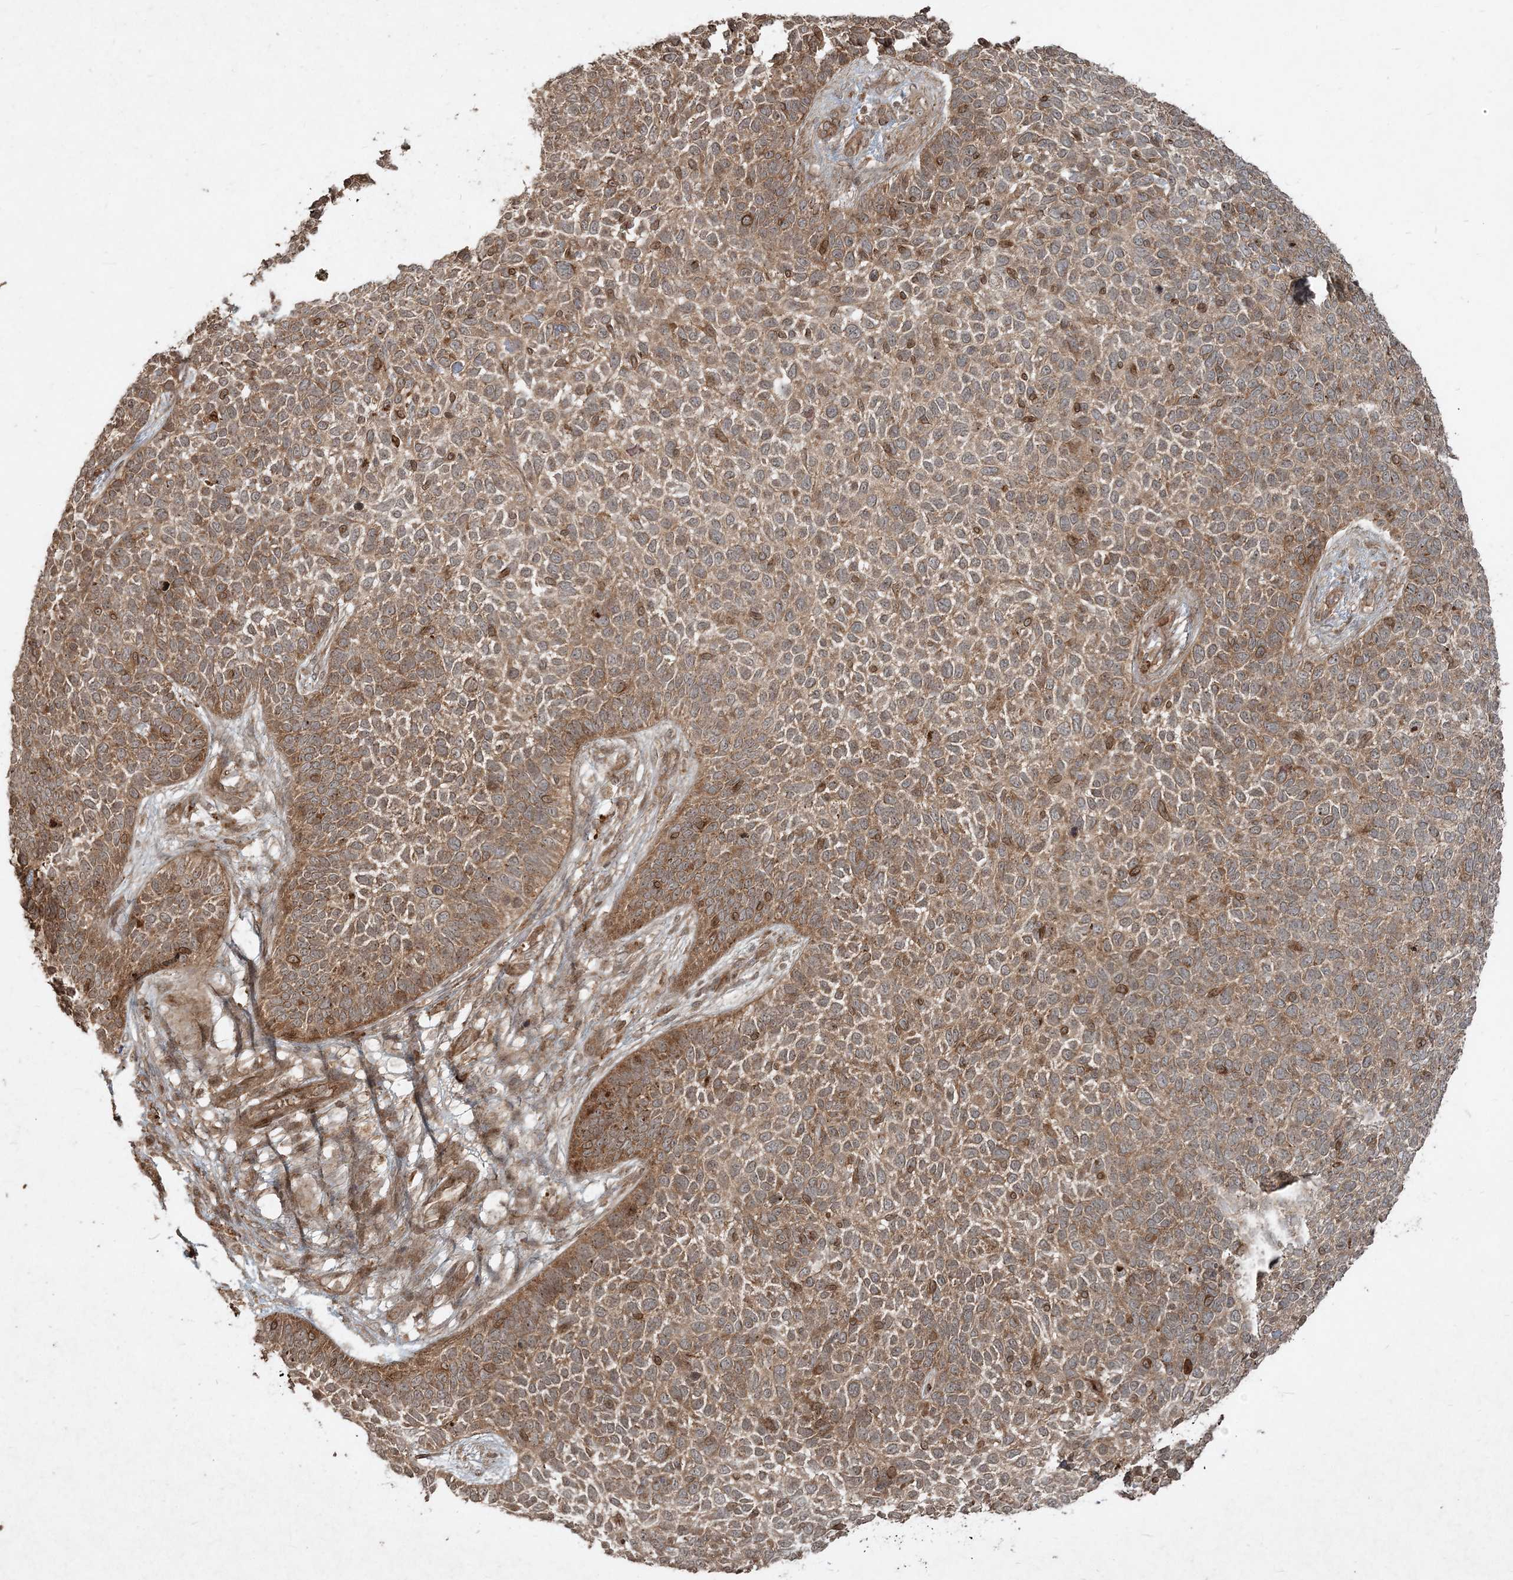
{"staining": {"intensity": "moderate", "quantity": ">75%", "location": "cytoplasmic/membranous"}, "tissue": "skin cancer", "cell_type": "Tumor cells", "image_type": "cancer", "snomed": [{"axis": "morphology", "description": "Basal cell carcinoma"}, {"axis": "topography", "description": "Skin"}], "caption": "A photomicrograph of human skin cancer stained for a protein demonstrates moderate cytoplasmic/membranous brown staining in tumor cells.", "gene": "NARS1", "patient": {"sex": "female", "age": 84}}